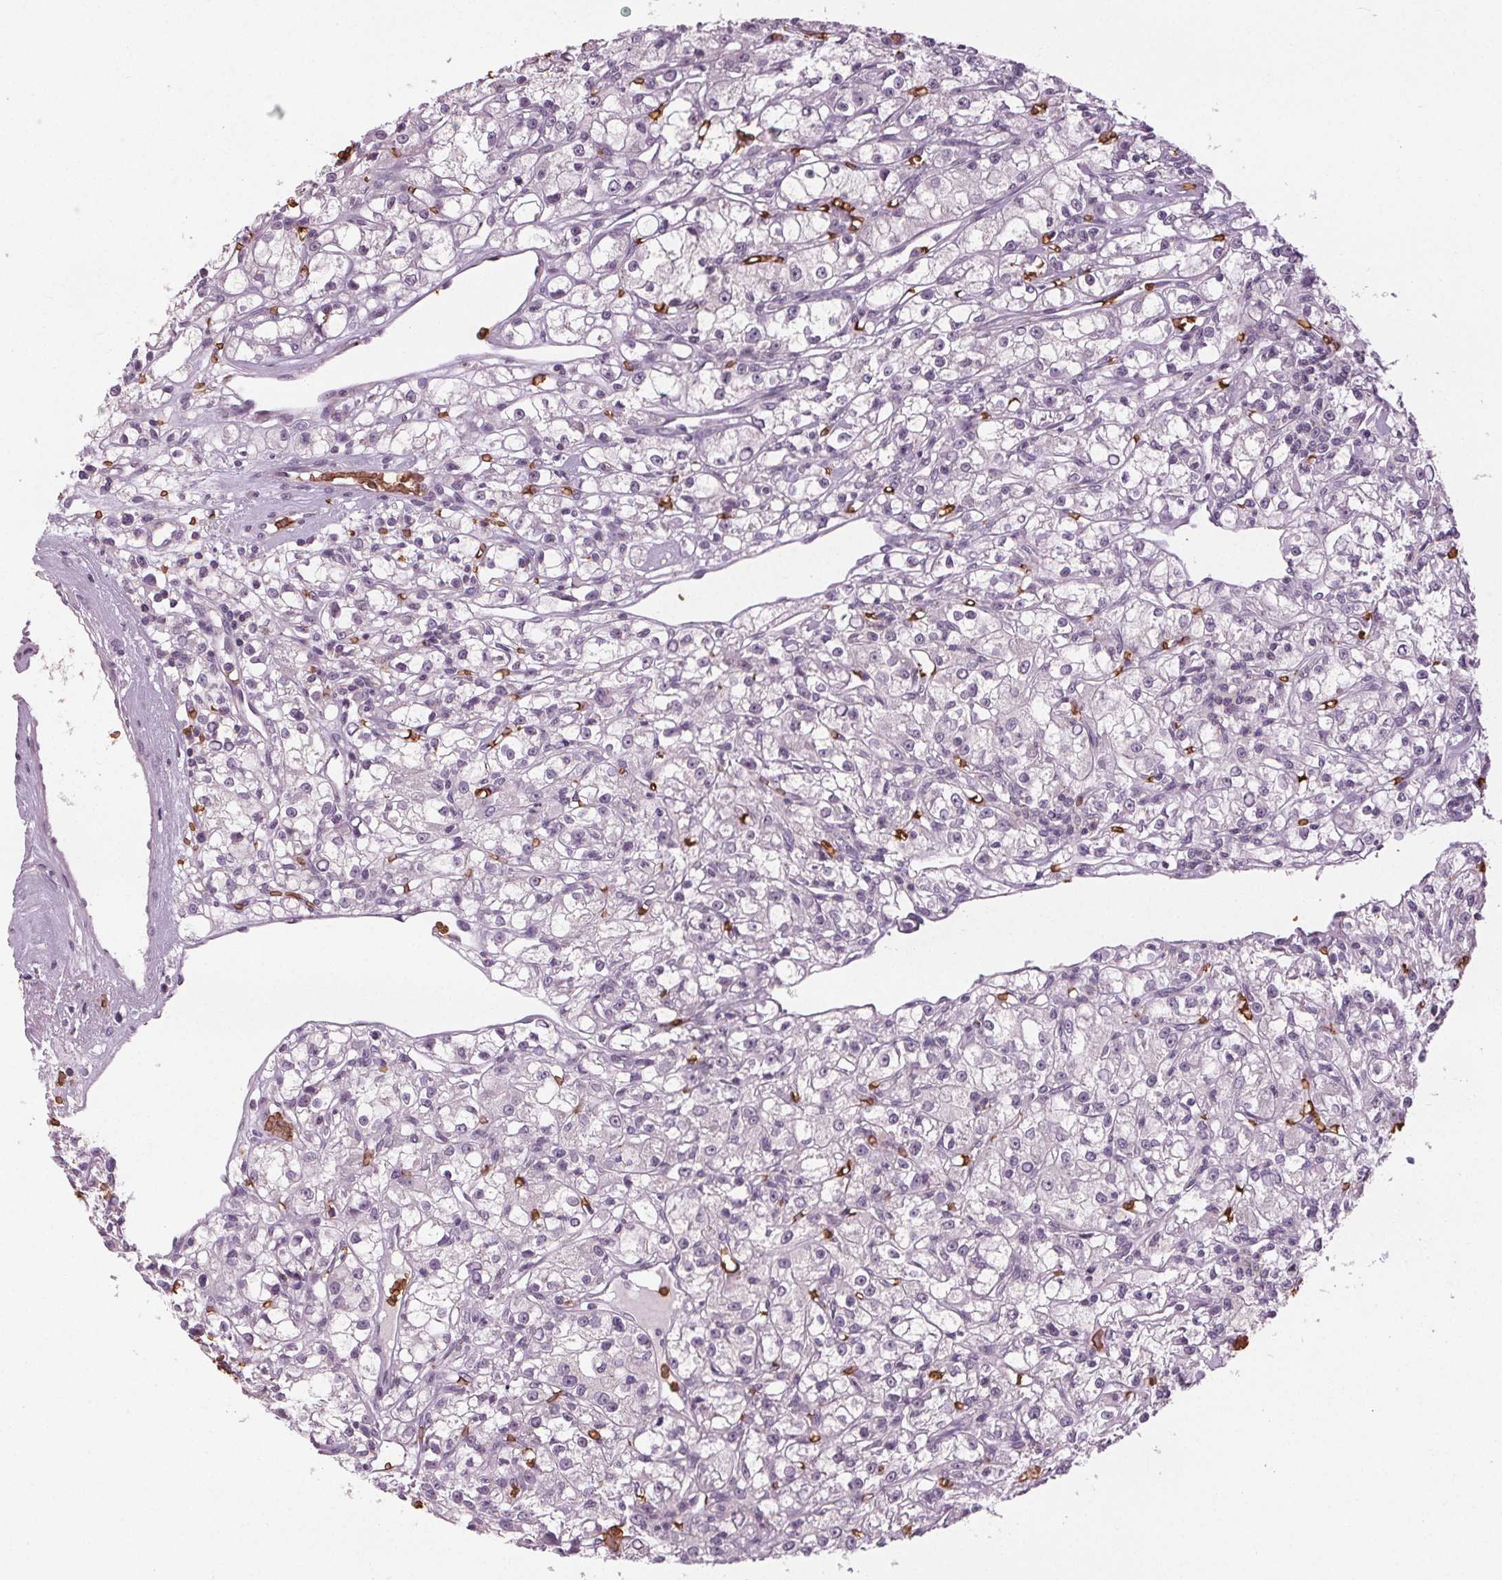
{"staining": {"intensity": "negative", "quantity": "none", "location": "none"}, "tissue": "renal cancer", "cell_type": "Tumor cells", "image_type": "cancer", "snomed": [{"axis": "morphology", "description": "Adenocarcinoma, NOS"}, {"axis": "topography", "description": "Kidney"}], "caption": "This is an immunohistochemistry histopathology image of renal adenocarcinoma. There is no positivity in tumor cells.", "gene": "SLC4A1", "patient": {"sex": "female", "age": 59}}